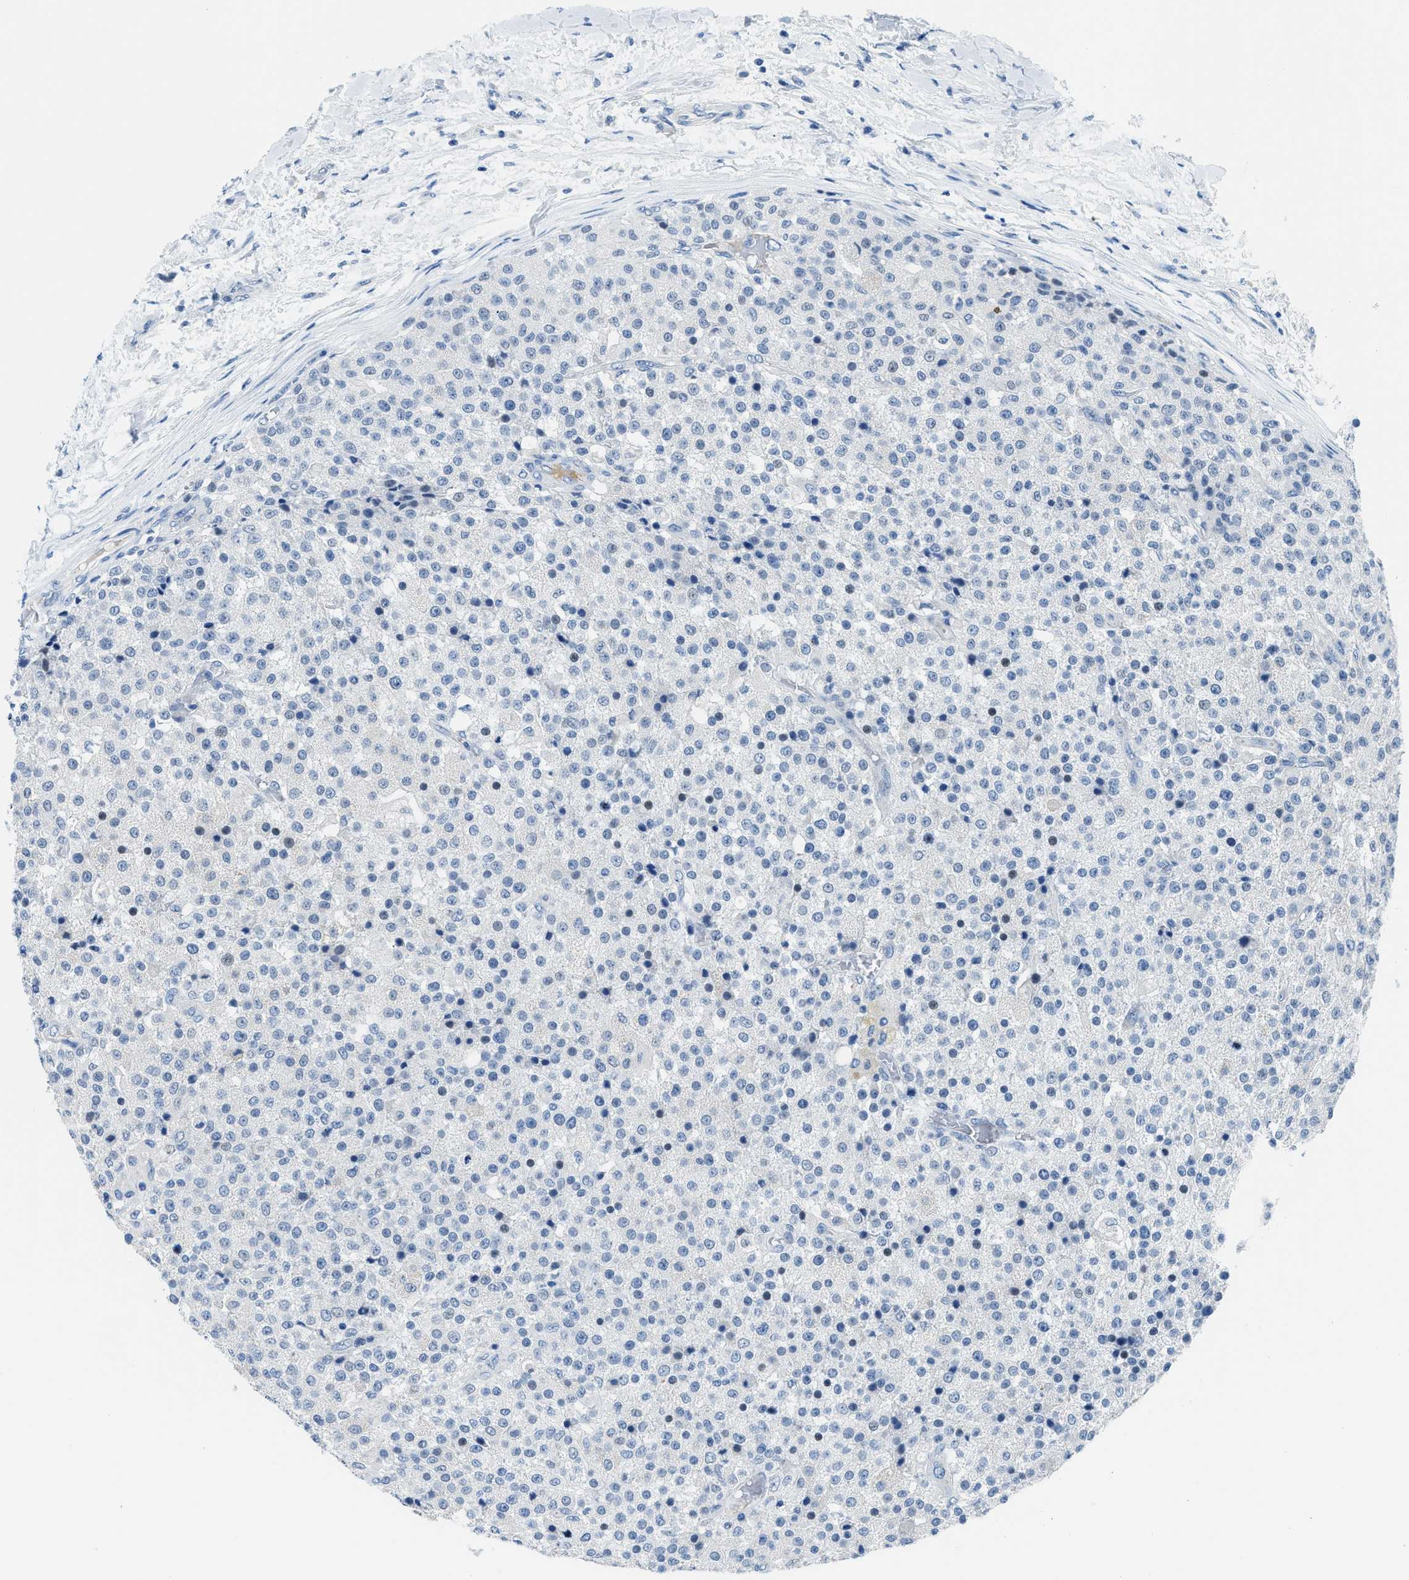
{"staining": {"intensity": "negative", "quantity": "none", "location": "none"}, "tissue": "testis cancer", "cell_type": "Tumor cells", "image_type": "cancer", "snomed": [{"axis": "morphology", "description": "Seminoma, NOS"}, {"axis": "topography", "description": "Testis"}], "caption": "This is an immunohistochemistry micrograph of testis cancer. There is no positivity in tumor cells.", "gene": "MBL2", "patient": {"sex": "male", "age": 59}}